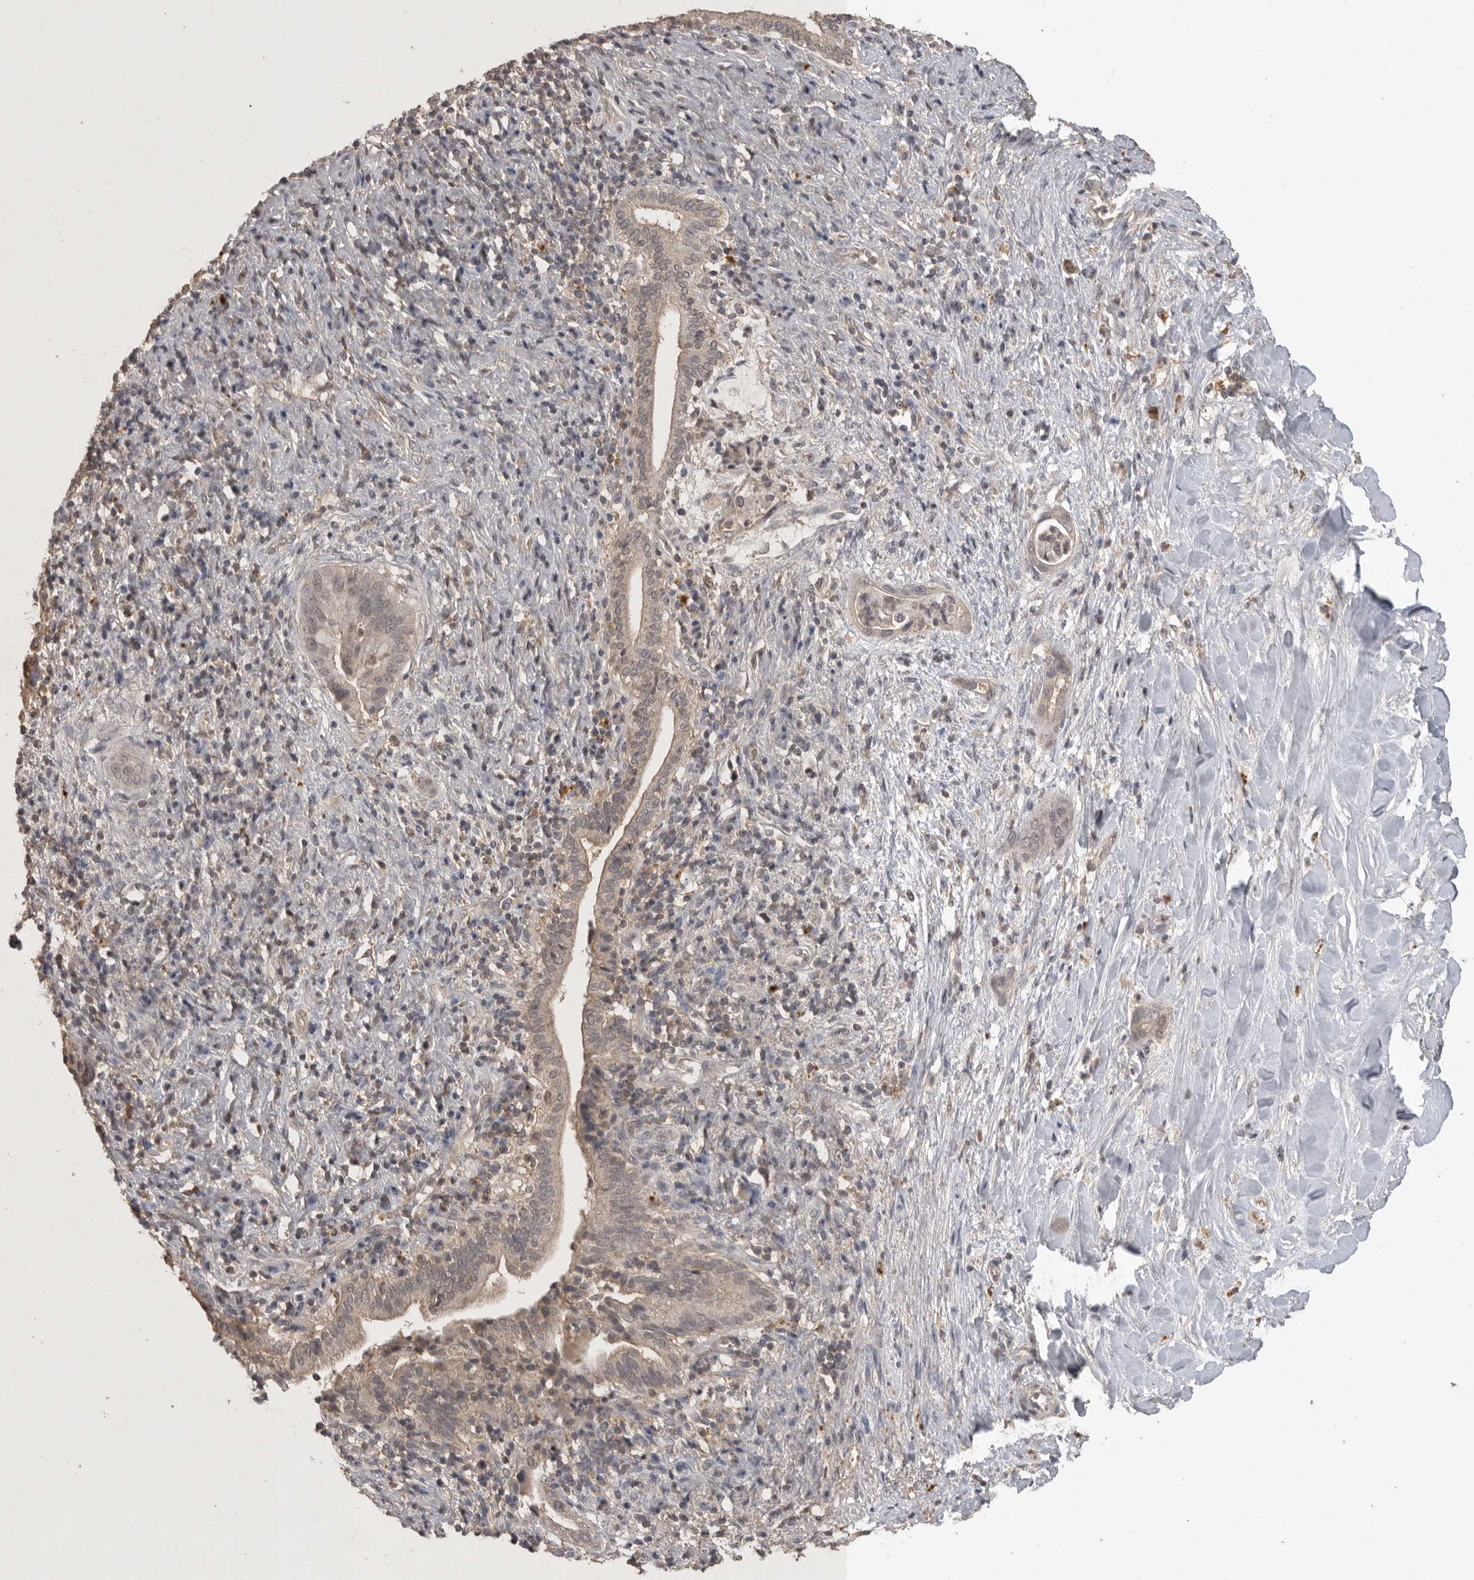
{"staining": {"intensity": "negative", "quantity": "none", "location": "none"}, "tissue": "liver cancer", "cell_type": "Tumor cells", "image_type": "cancer", "snomed": [{"axis": "morphology", "description": "Cholangiocarcinoma"}, {"axis": "topography", "description": "Liver"}], "caption": "High power microscopy micrograph of an immunohistochemistry (IHC) micrograph of liver cholangiocarcinoma, revealing no significant positivity in tumor cells. (Brightfield microscopy of DAB immunohistochemistry at high magnification).", "gene": "ADAMTS4", "patient": {"sex": "female", "age": 54}}